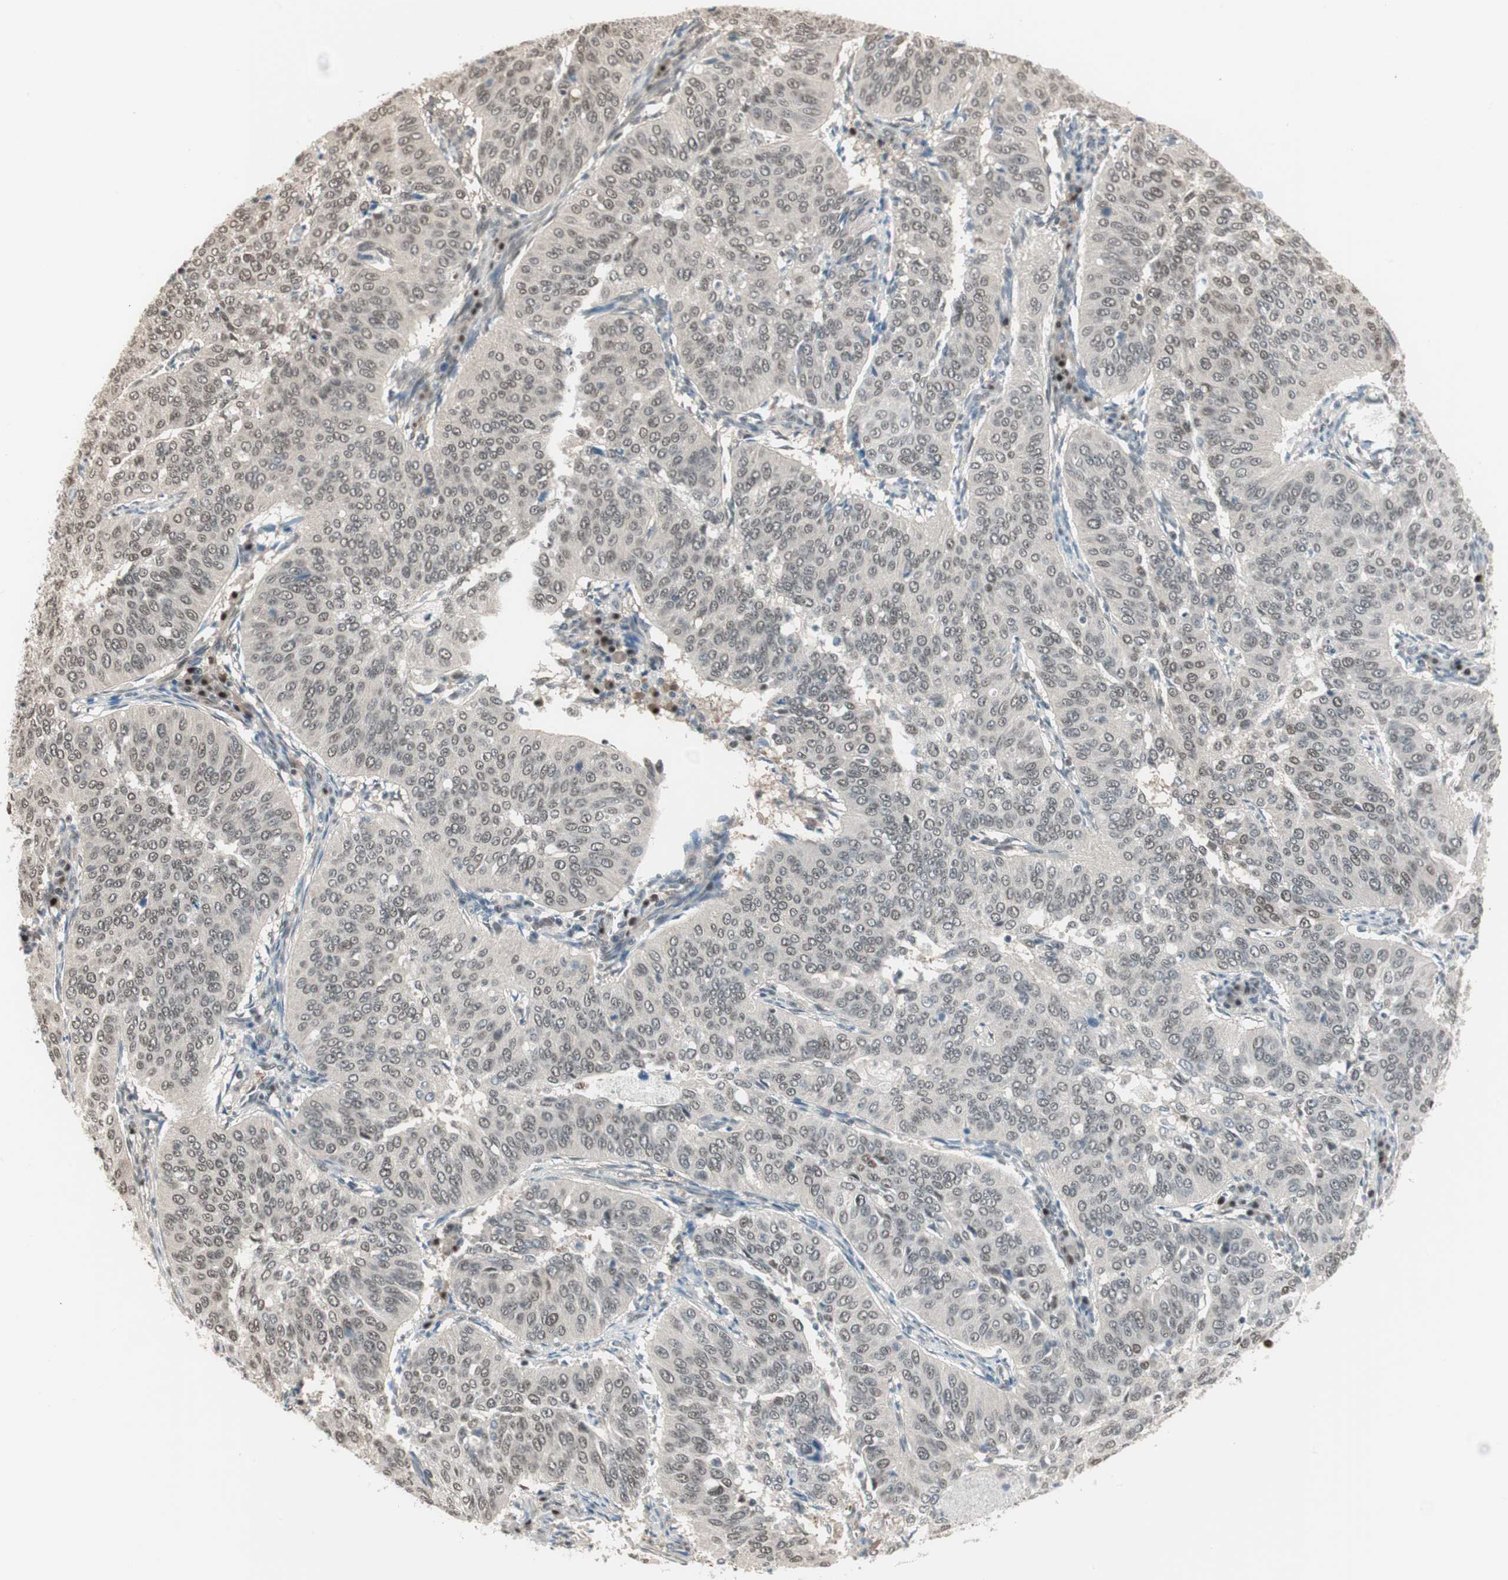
{"staining": {"intensity": "weak", "quantity": "<25%", "location": "nuclear"}, "tissue": "cervical cancer", "cell_type": "Tumor cells", "image_type": "cancer", "snomed": [{"axis": "morphology", "description": "Normal tissue, NOS"}, {"axis": "morphology", "description": "Squamous cell carcinoma, NOS"}, {"axis": "topography", "description": "Cervix"}], "caption": "Squamous cell carcinoma (cervical) was stained to show a protein in brown. There is no significant expression in tumor cells.", "gene": "LONP2", "patient": {"sex": "female", "age": 39}}